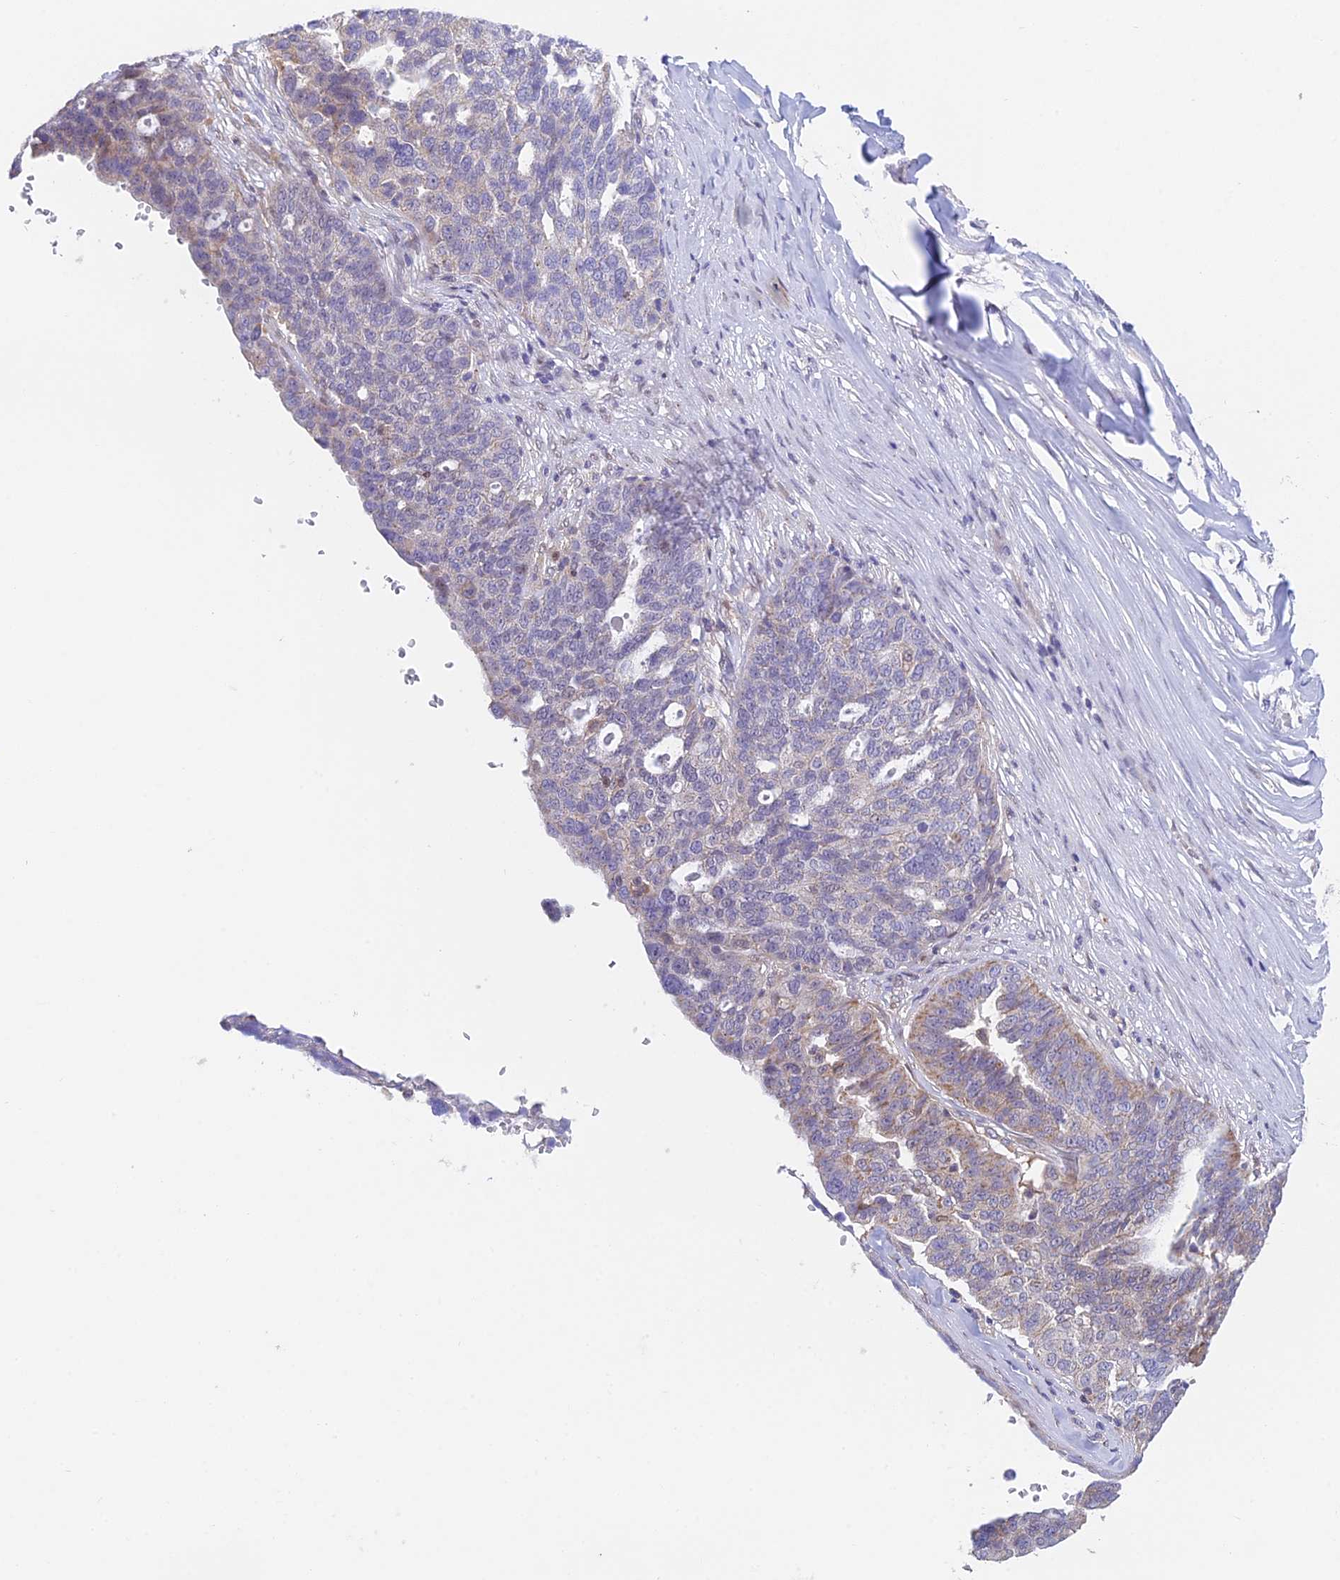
{"staining": {"intensity": "weak", "quantity": "<25%", "location": "cytoplasmic/membranous"}, "tissue": "ovarian cancer", "cell_type": "Tumor cells", "image_type": "cancer", "snomed": [{"axis": "morphology", "description": "Cystadenocarcinoma, serous, NOS"}, {"axis": "topography", "description": "Ovary"}], "caption": "IHC photomicrograph of neoplastic tissue: ovarian cancer stained with DAB (3,3'-diaminobenzidine) exhibits no significant protein expression in tumor cells. (DAB (3,3'-diaminobenzidine) immunohistochemistry (IHC) visualized using brightfield microscopy, high magnification).", "gene": "MRPL17", "patient": {"sex": "female", "age": 59}}